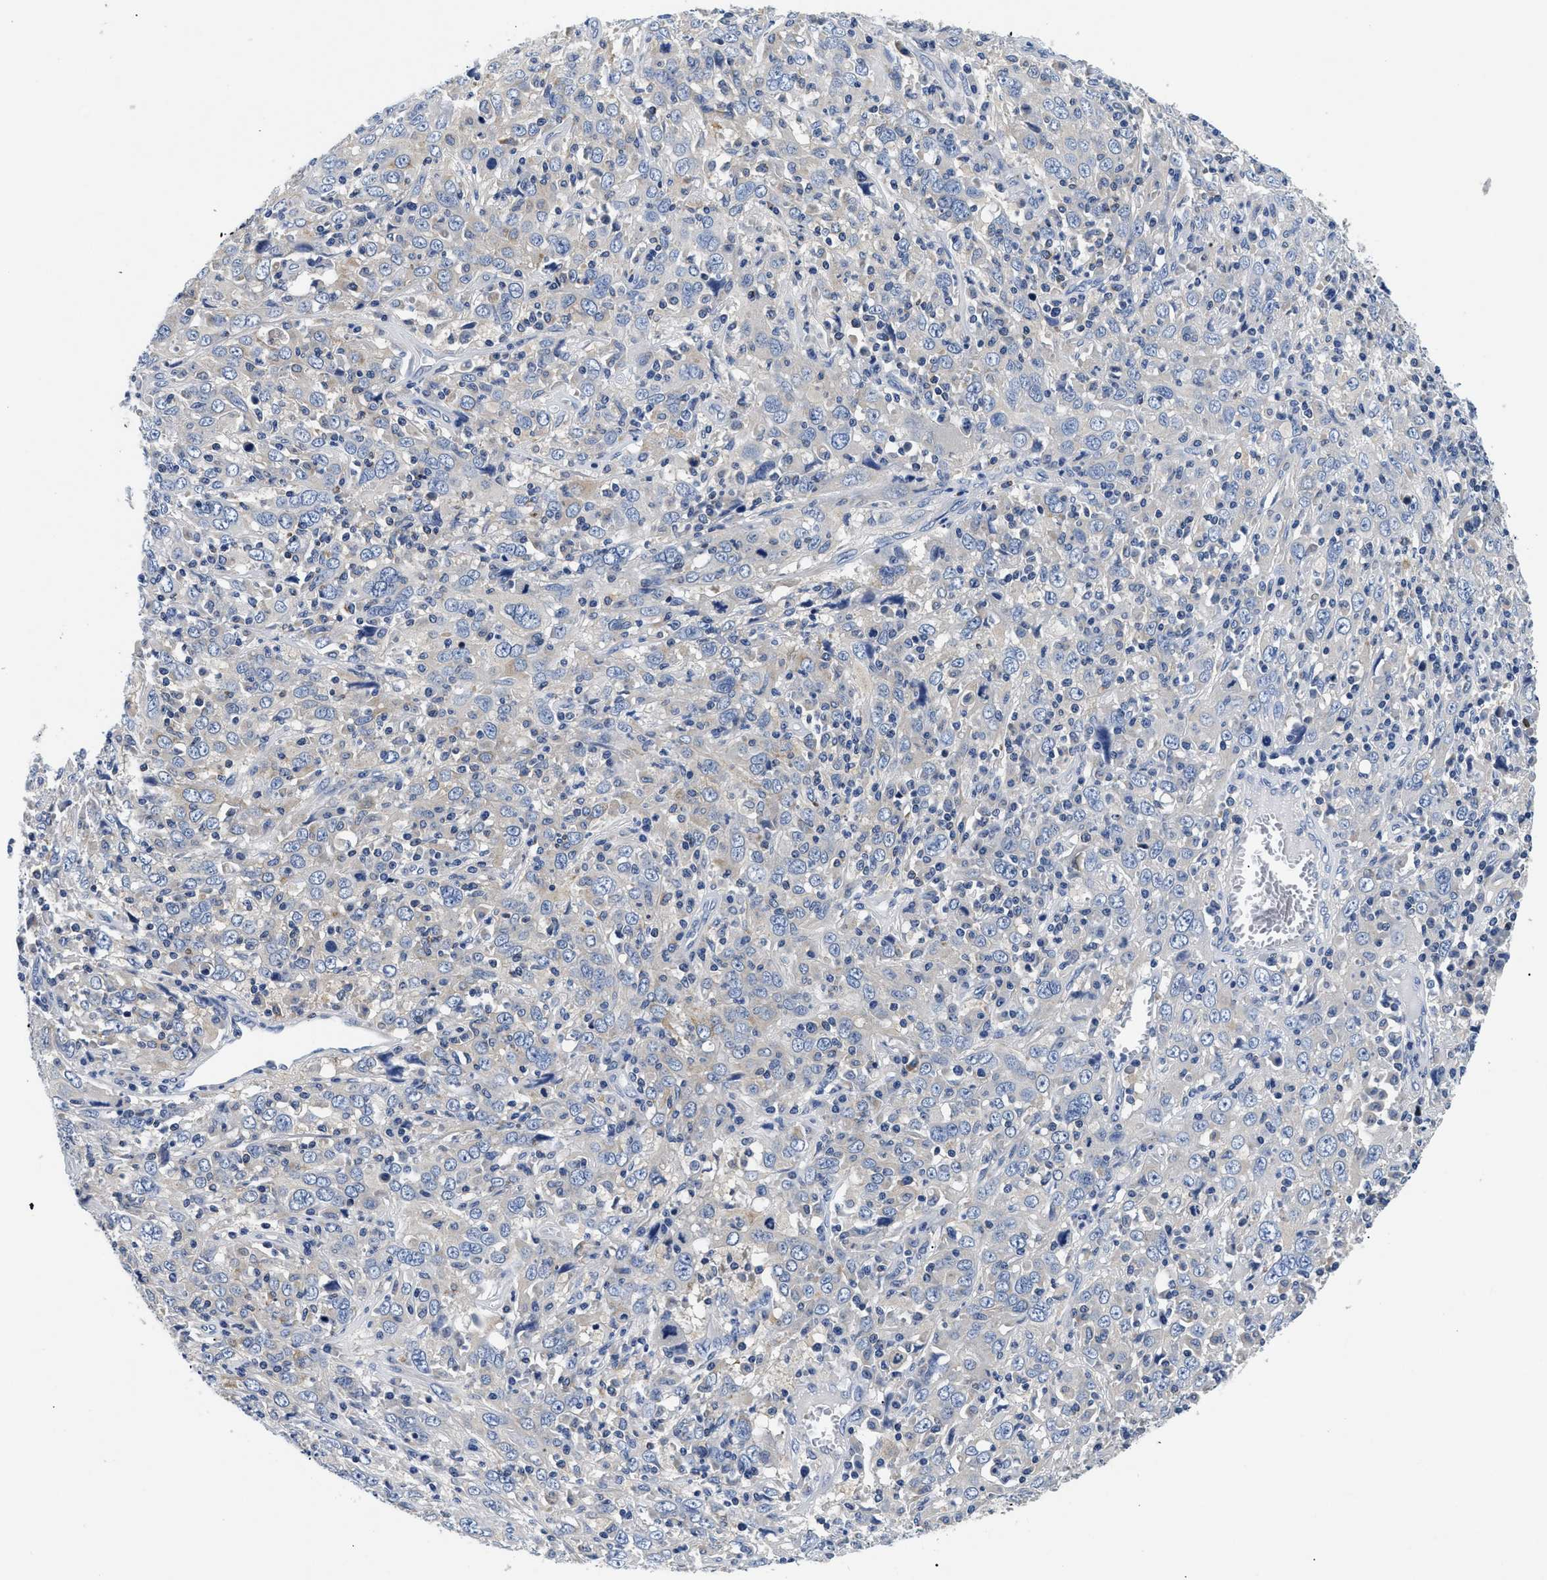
{"staining": {"intensity": "negative", "quantity": "none", "location": "none"}, "tissue": "cervical cancer", "cell_type": "Tumor cells", "image_type": "cancer", "snomed": [{"axis": "morphology", "description": "Squamous cell carcinoma, NOS"}, {"axis": "topography", "description": "Cervix"}], "caption": "Cervical cancer was stained to show a protein in brown. There is no significant staining in tumor cells. The staining was performed using DAB (3,3'-diaminobenzidine) to visualize the protein expression in brown, while the nuclei were stained in blue with hematoxylin (Magnification: 20x).", "gene": "MEA1", "patient": {"sex": "female", "age": 46}}